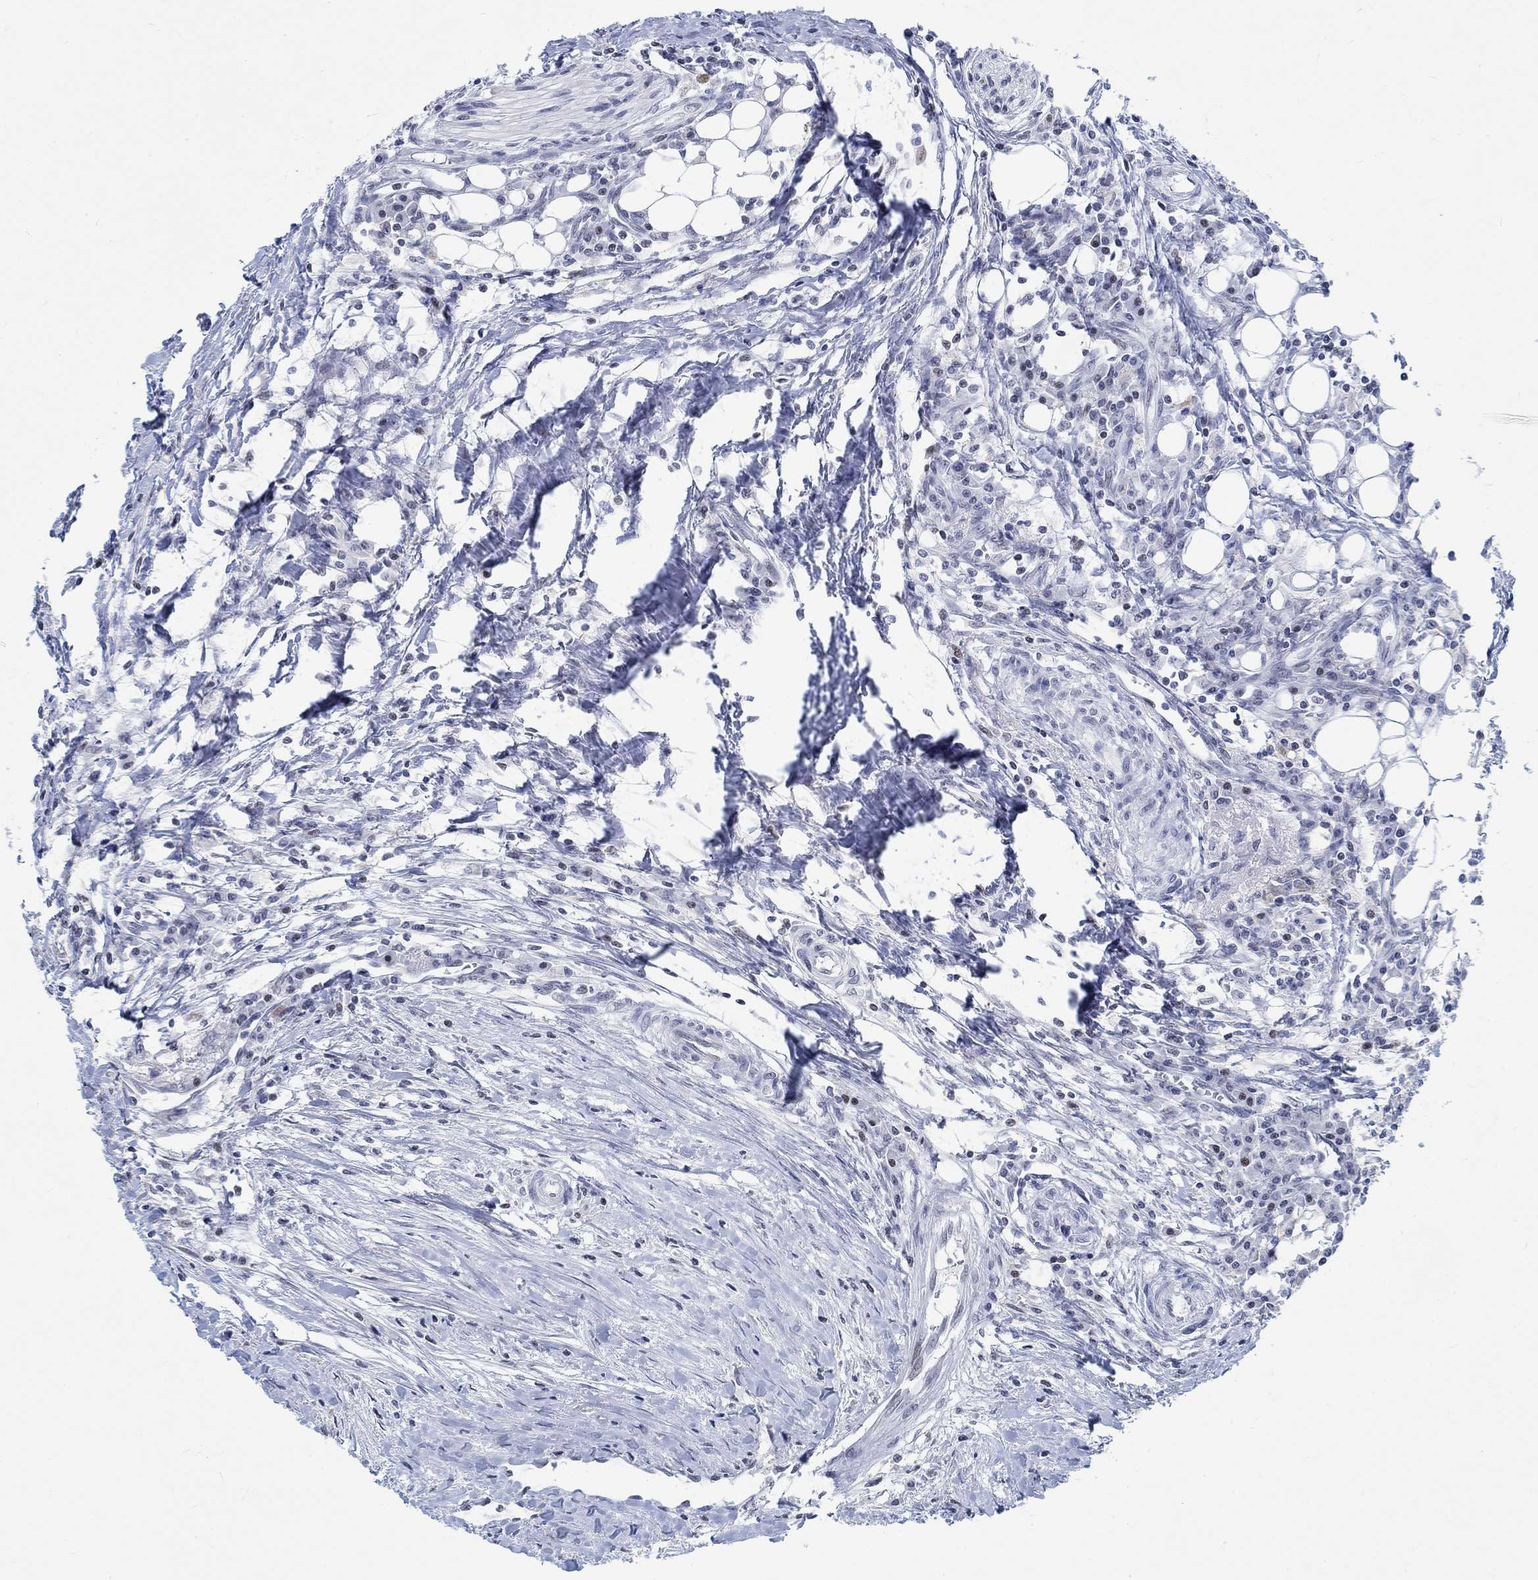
{"staining": {"intensity": "negative", "quantity": "none", "location": "none"}, "tissue": "colorectal cancer", "cell_type": "Tumor cells", "image_type": "cancer", "snomed": [{"axis": "morphology", "description": "Adenocarcinoma, NOS"}, {"axis": "topography", "description": "Colon"}], "caption": "This micrograph is of colorectal adenocarcinoma stained with IHC to label a protein in brown with the nuclei are counter-stained blue. There is no positivity in tumor cells.", "gene": "KCNH8", "patient": {"sex": "male", "age": 53}}